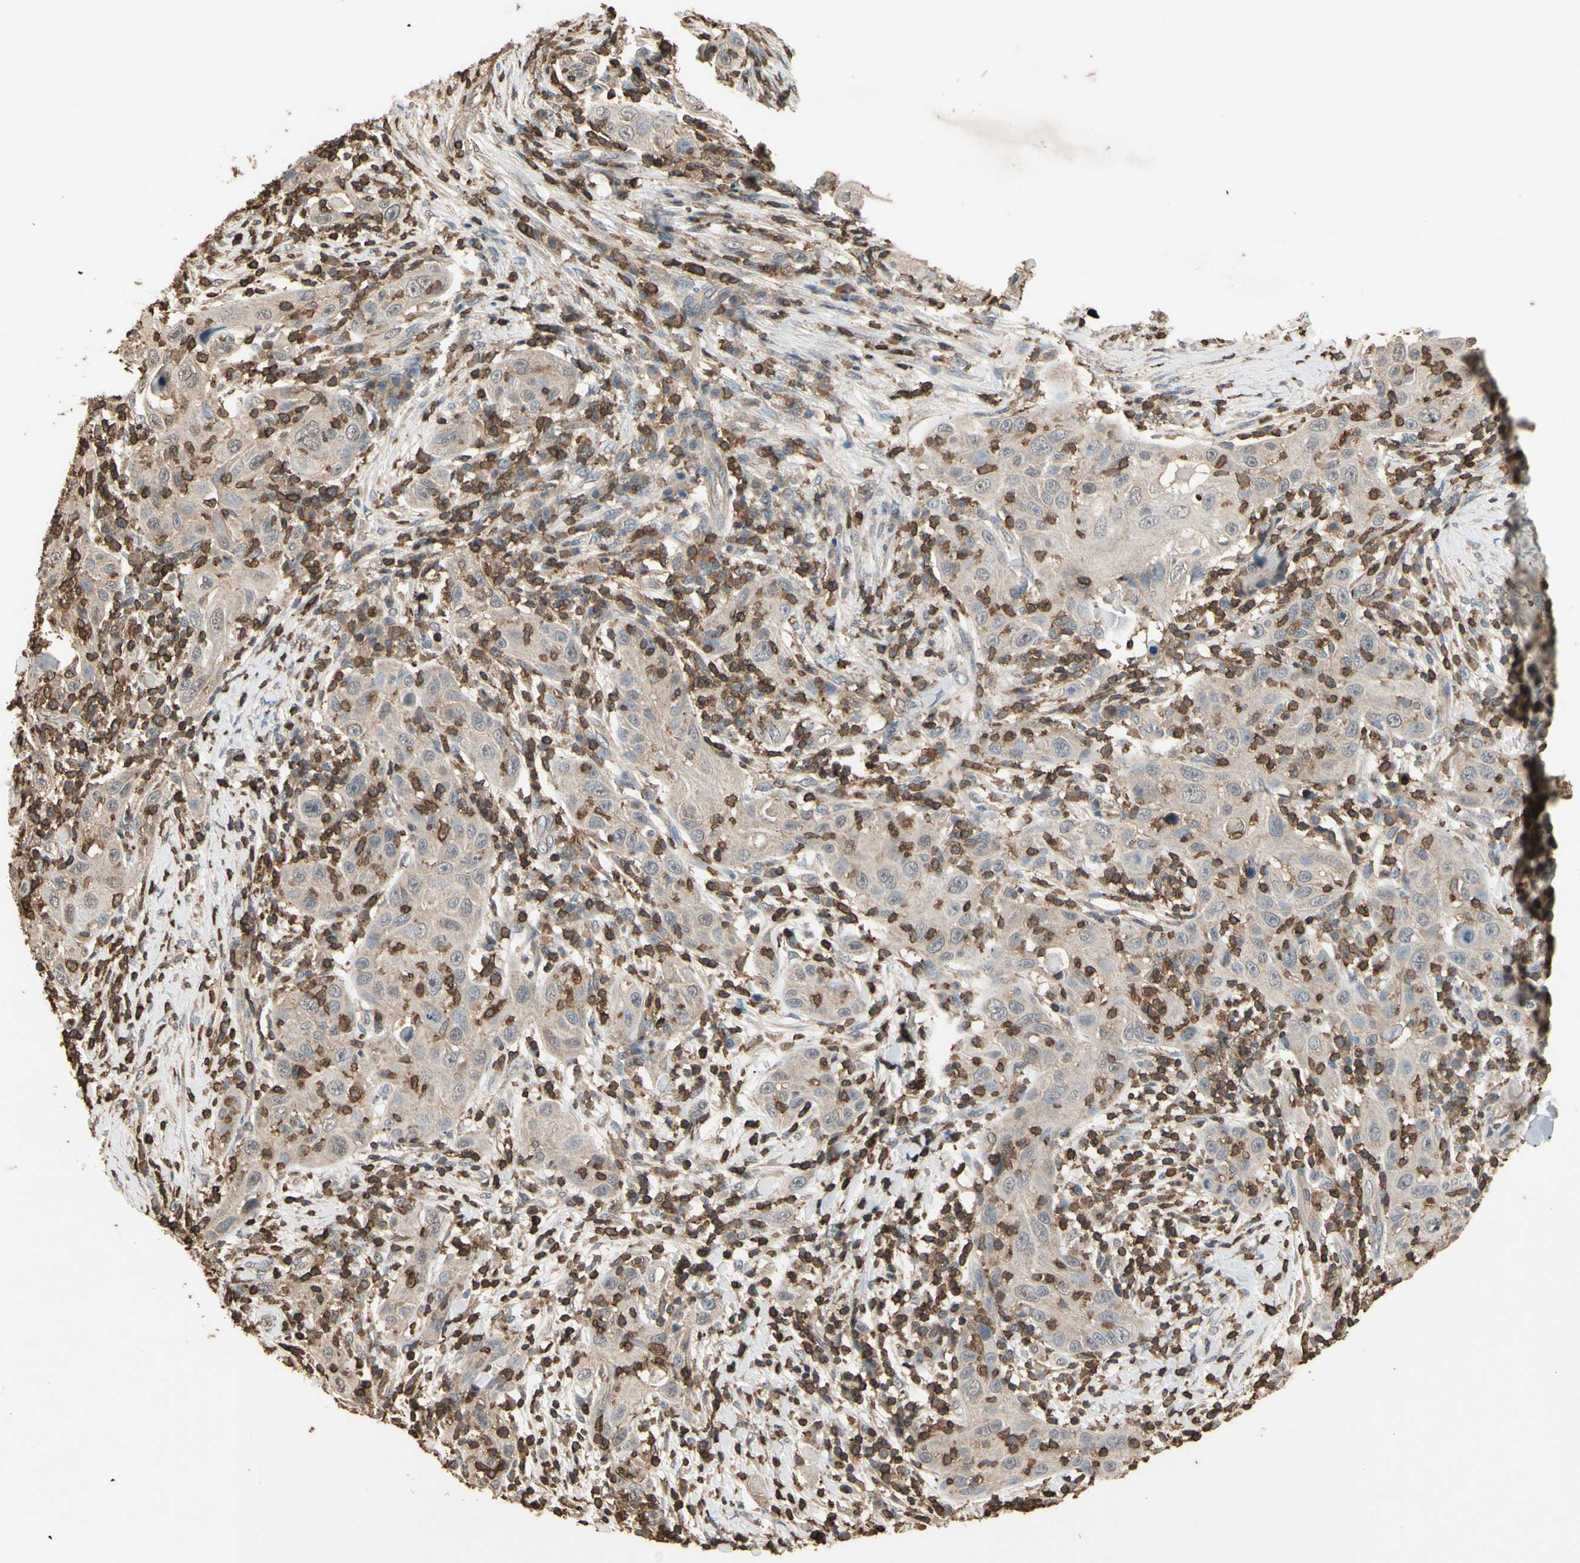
{"staining": {"intensity": "weak", "quantity": "<25%", "location": "cytoplasmic/membranous"}, "tissue": "skin cancer", "cell_type": "Tumor cells", "image_type": "cancer", "snomed": [{"axis": "morphology", "description": "Squamous cell carcinoma, NOS"}, {"axis": "topography", "description": "Skin"}], "caption": "DAB immunohistochemical staining of squamous cell carcinoma (skin) shows no significant staining in tumor cells.", "gene": "MAP3K10", "patient": {"sex": "female", "age": 88}}